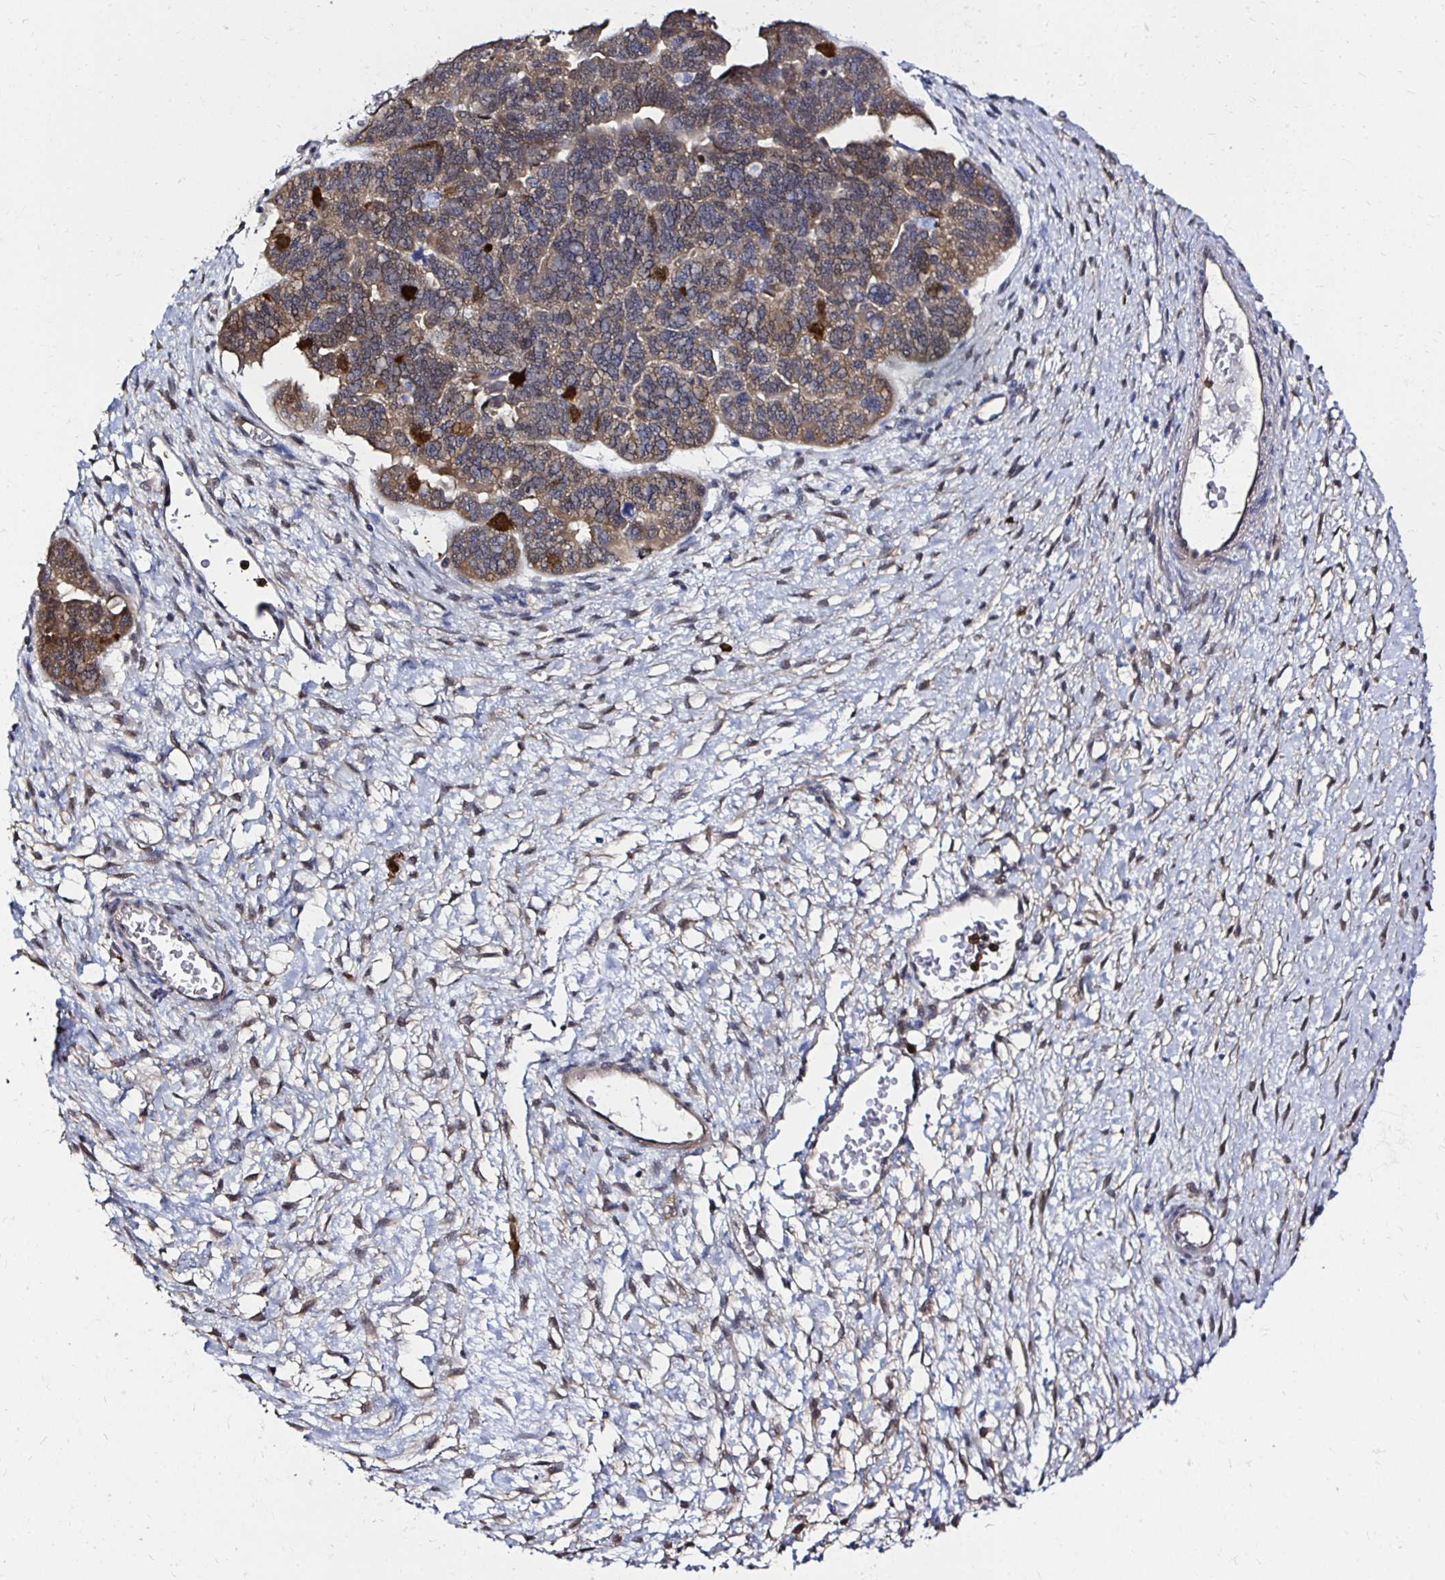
{"staining": {"intensity": "weak", "quantity": "25%-75%", "location": "cytoplasmic/membranous"}, "tissue": "ovarian cancer", "cell_type": "Tumor cells", "image_type": "cancer", "snomed": [{"axis": "morphology", "description": "Cystadenocarcinoma, serous, NOS"}, {"axis": "topography", "description": "Ovary"}], "caption": "Human ovarian serous cystadenocarcinoma stained with a brown dye displays weak cytoplasmic/membranous positive positivity in approximately 25%-75% of tumor cells.", "gene": "TXN", "patient": {"sex": "female", "age": 64}}